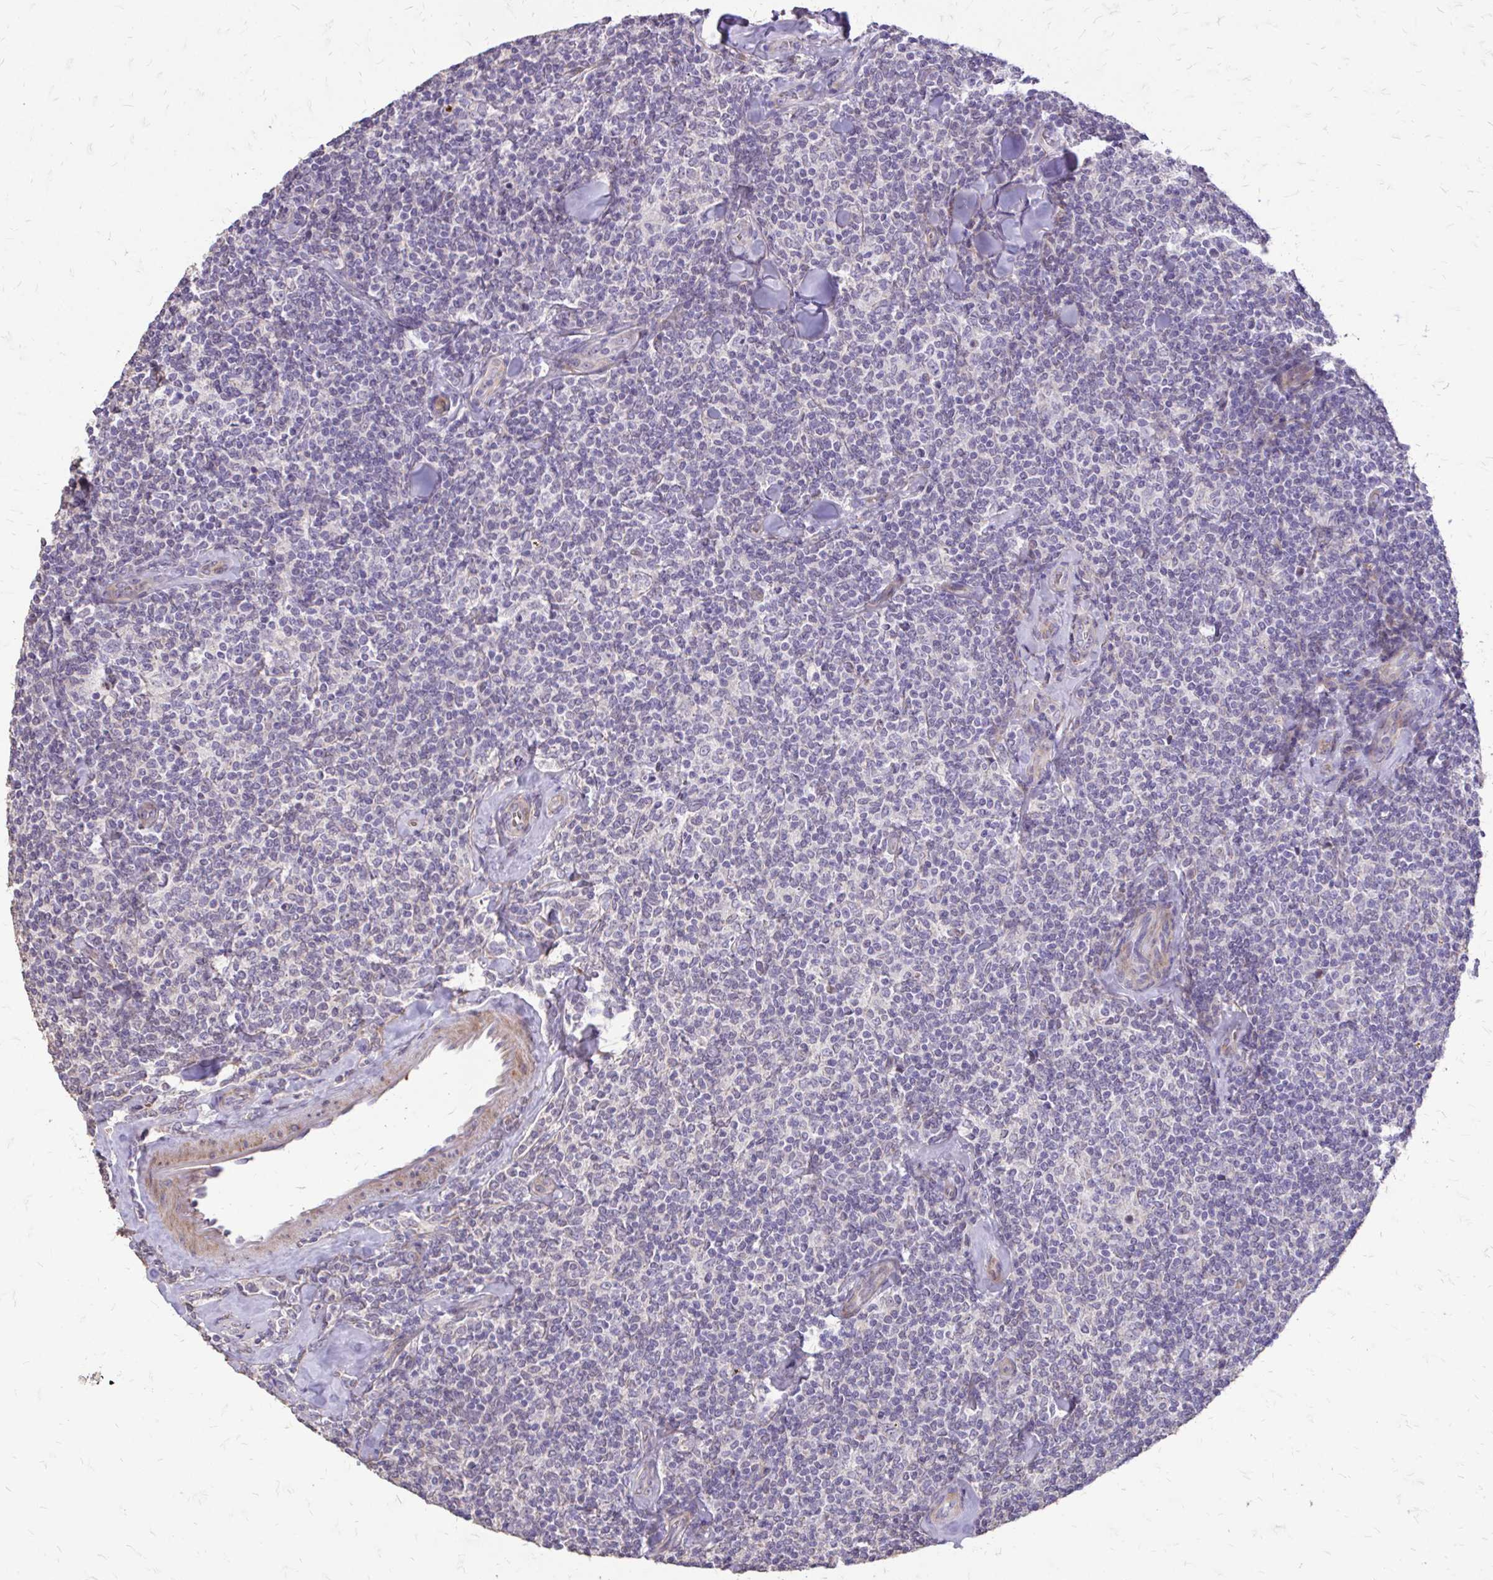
{"staining": {"intensity": "negative", "quantity": "none", "location": "none"}, "tissue": "lymphoma", "cell_type": "Tumor cells", "image_type": "cancer", "snomed": [{"axis": "morphology", "description": "Malignant lymphoma, non-Hodgkin's type, Low grade"}, {"axis": "topography", "description": "Lymph node"}], "caption": "Tumor cells are negative for brown protein staining in malignant lymphoma, non-Hodgkin's type (low-grade).", "gene": "MYORG", "patient": {"sex": "female", "age": 56}}